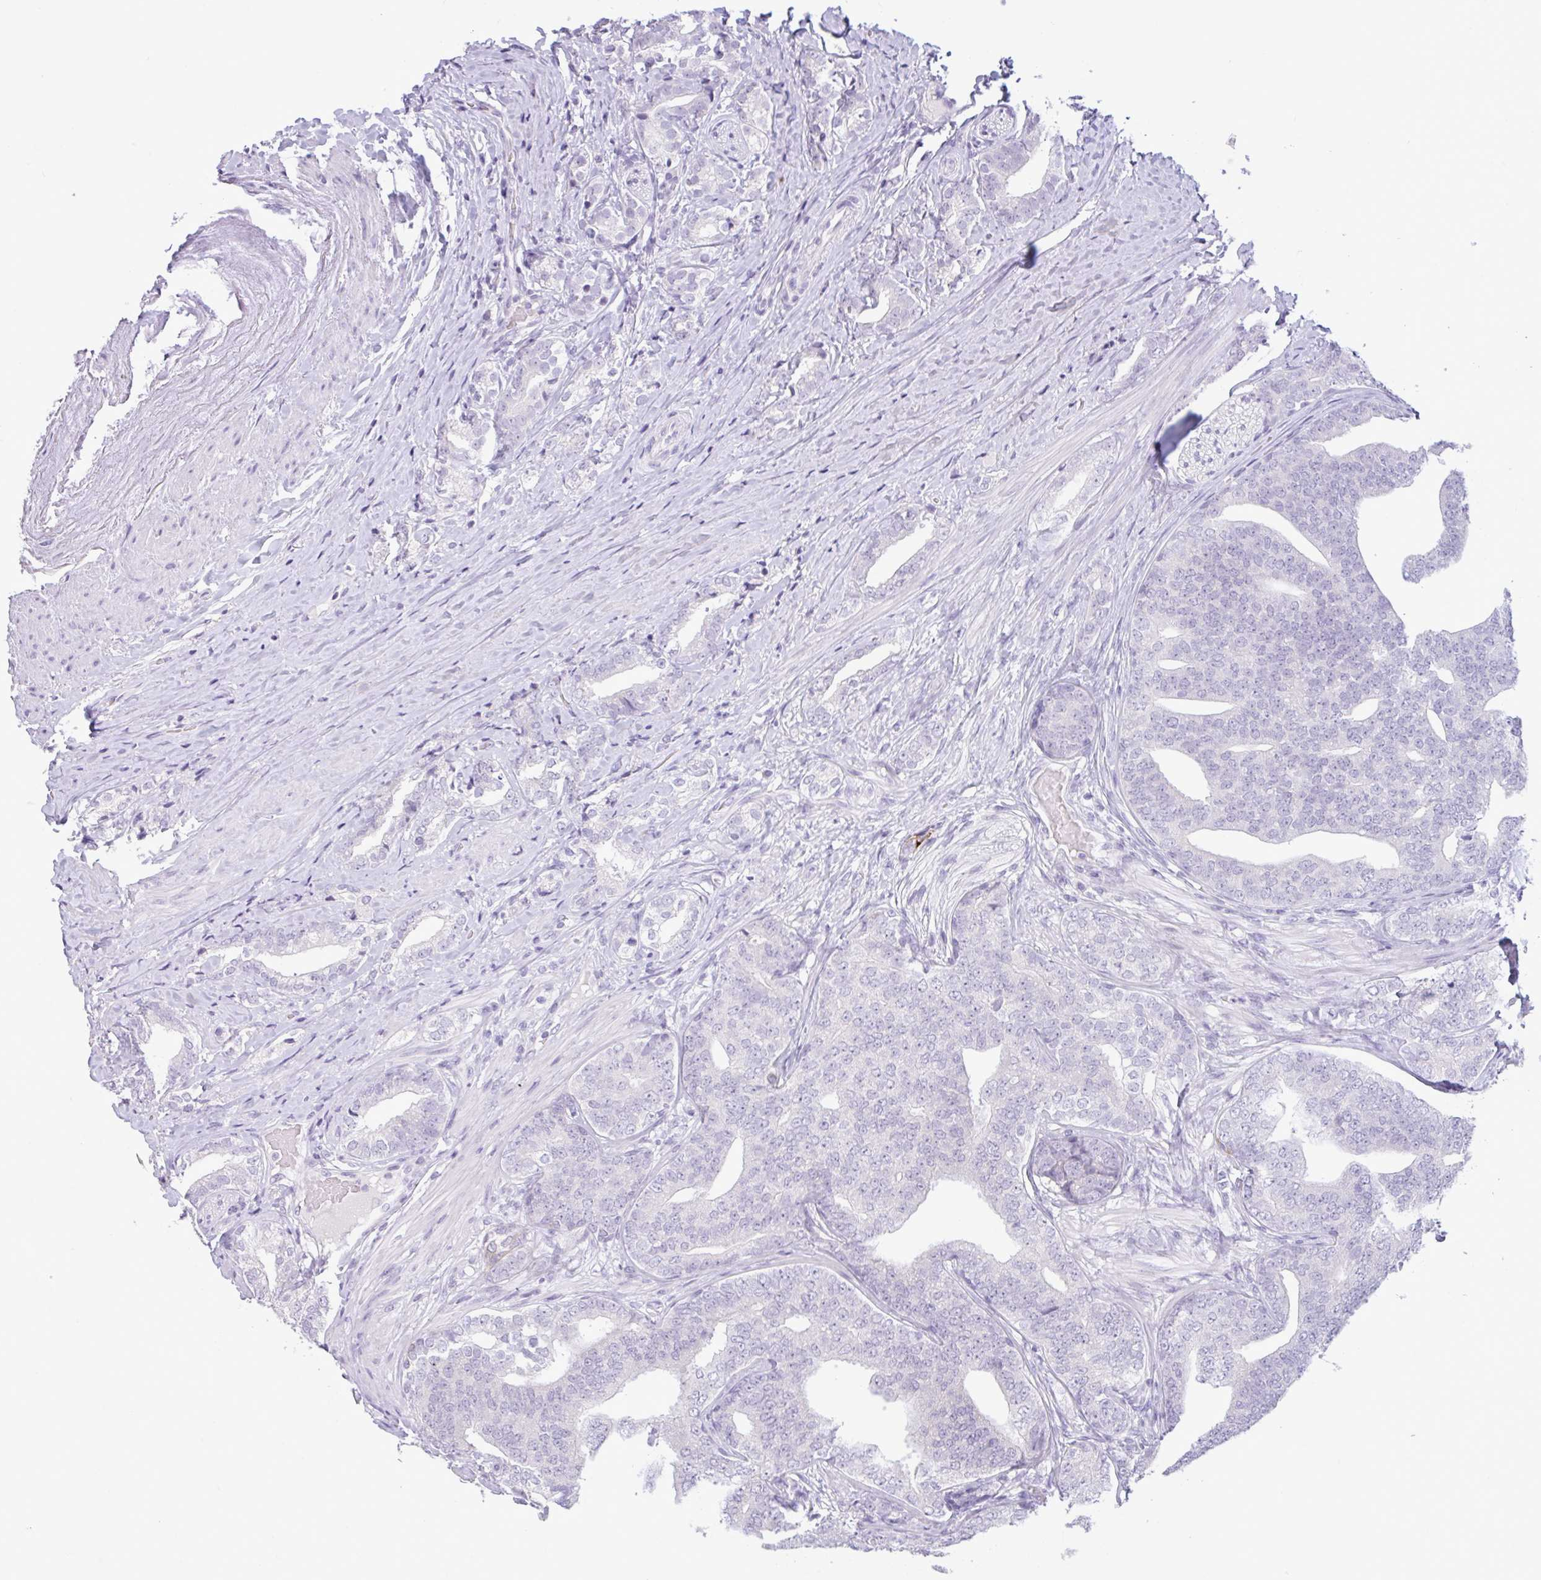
{"staining": {"intensity": "negative", "quantity": "none", "location": "none"}, "tissue": "prostate cancer", "cell_type": "Tumor cells", "image_type": "cancer", "snomed": [{"axis": "morphology", "description": "Adenocarcinoma, High grade"}, {"axis": "topography", "description": "Prostate"}], "caption": "This is an immunohistochemistry histopathology image of prostate cancer (high-grade adenocarcinoma). There is no expression in tumor cells.", "gene": "CTSE", "patient": {"sex": "male", "age": 72}}